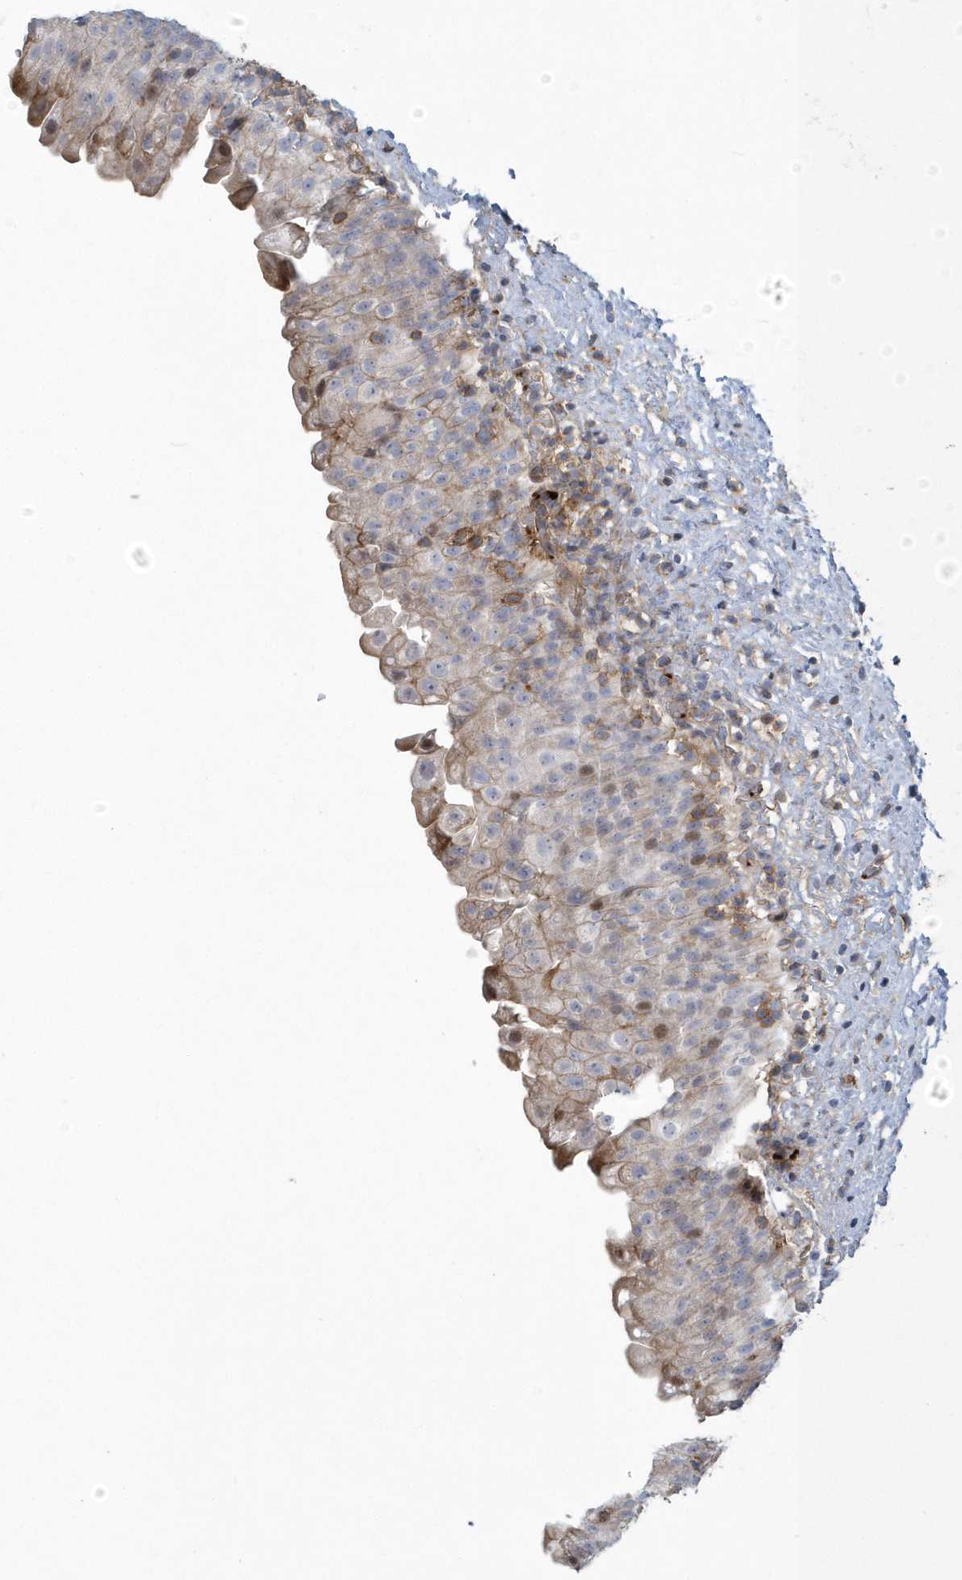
{"staining": {"intensity": "weak", "quantity": "<25%", "location": "cytoplasmic/membranous"}, "tissue": "urinary bladder", "cell_type": "Urothelial cells", "image_type": "normal", "snomed": [{"axis": "morphology", "description": "Normal tissue, NOS"}, {"axis": "topography", "description": "Urinary bladder"}], "caption": "Urothelial cells show no significant staining in normal urinary bladder. (Immunohistochemistry (ihc), brightfield microscopy, high magnification).", "gene": "ARAP2", "patient": {"sex": "female", "age": 27}}